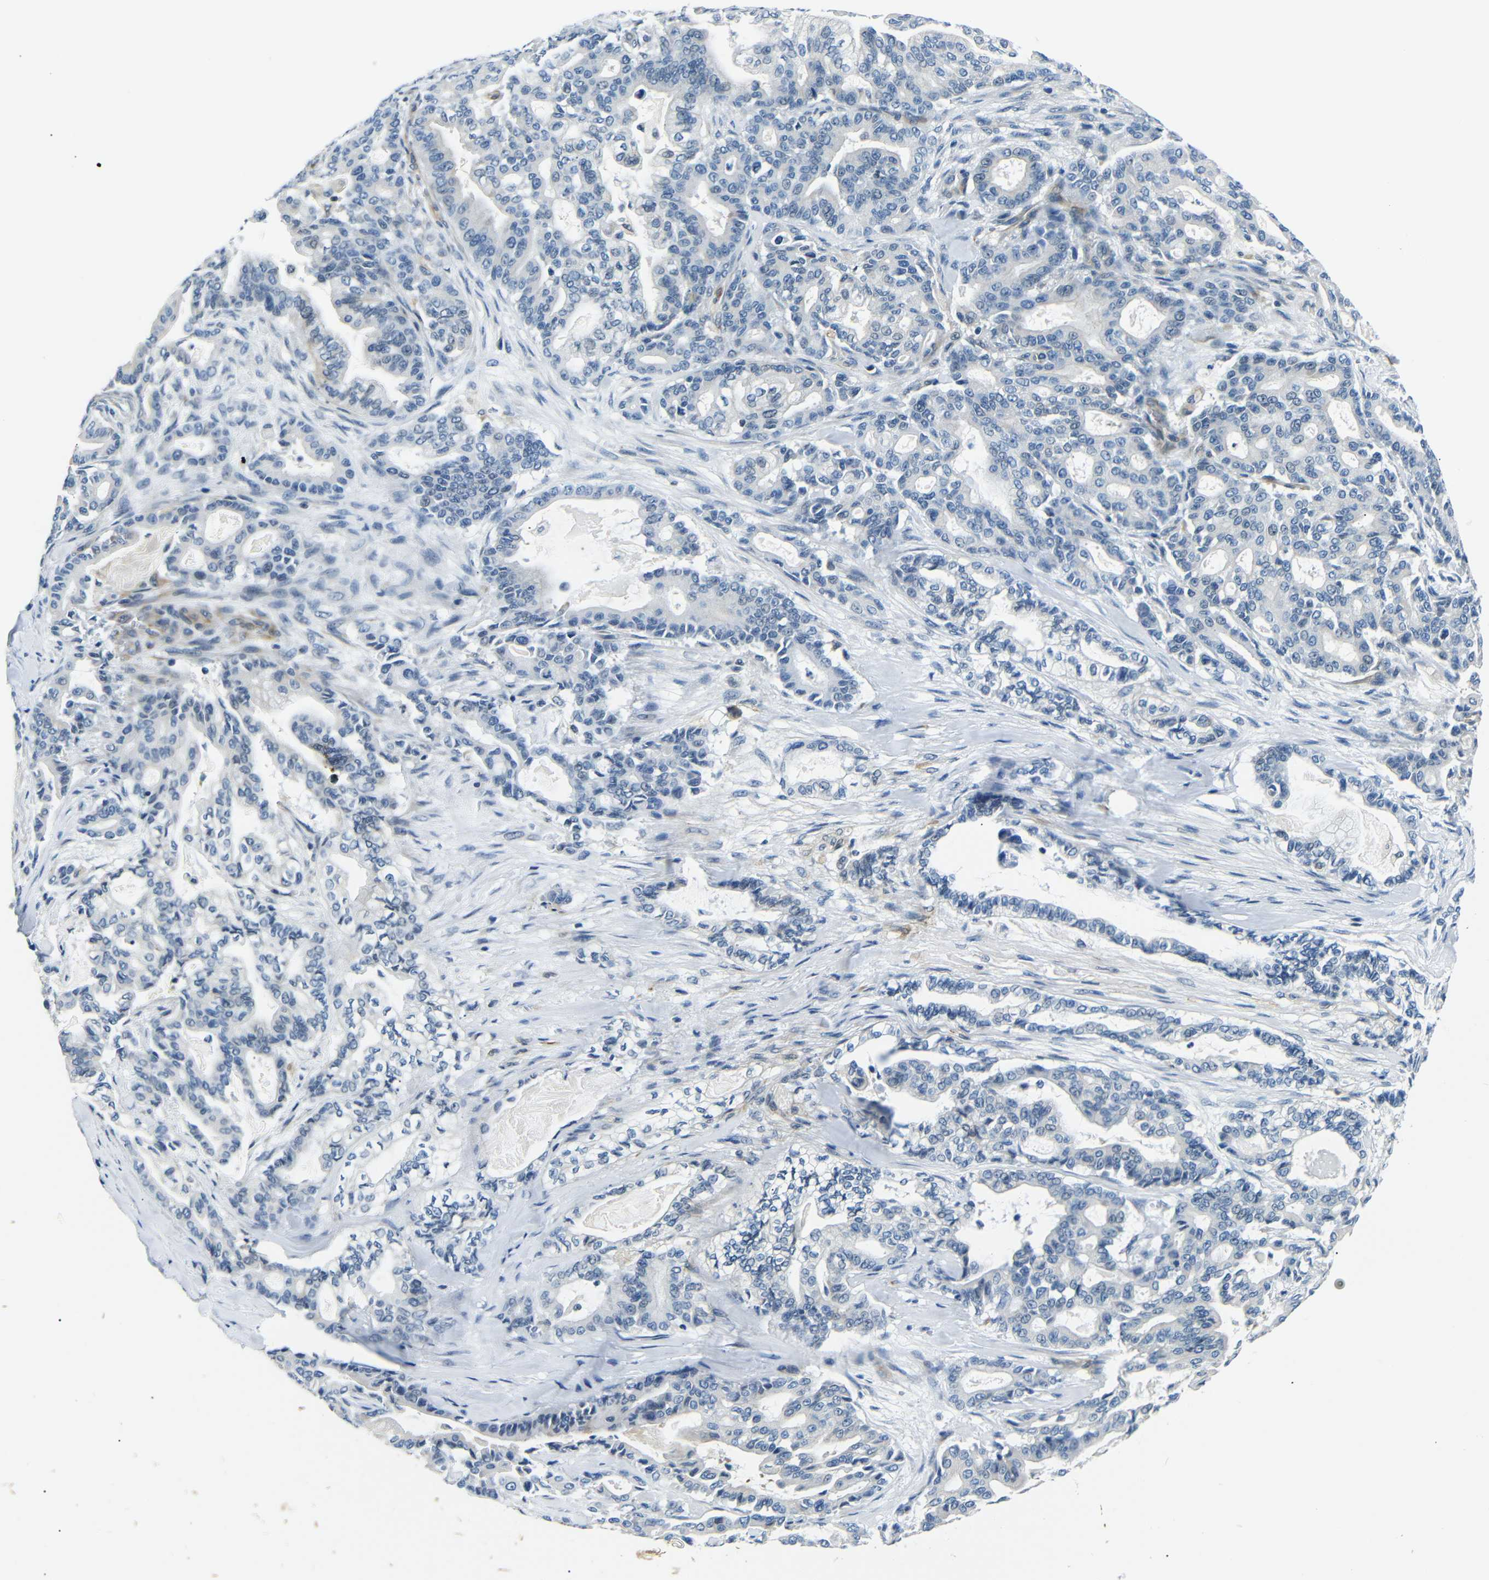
{"staining": {"intensity": "weak", "quantity": "<25%", "location": "cytoplasmic/membranous"}, "tissue": "pancreatic cancer", "cell_type": "Tumor cells", "image_type": "cancer", "snomed": [{"axis": "morphology", "description": "Adenocarcinoma, NOS"}, {"axis": "topography", "description": "Pancreas"}], "caption": "Immunohistochemistry photomicrograph of neoplastic tissue: pancreatic adenocarcinoma stained with DAB reveals no significant protein positivity in tumor cells.", "gene": "TAFA1", "patient": {"sex": "male", "age": 63}}